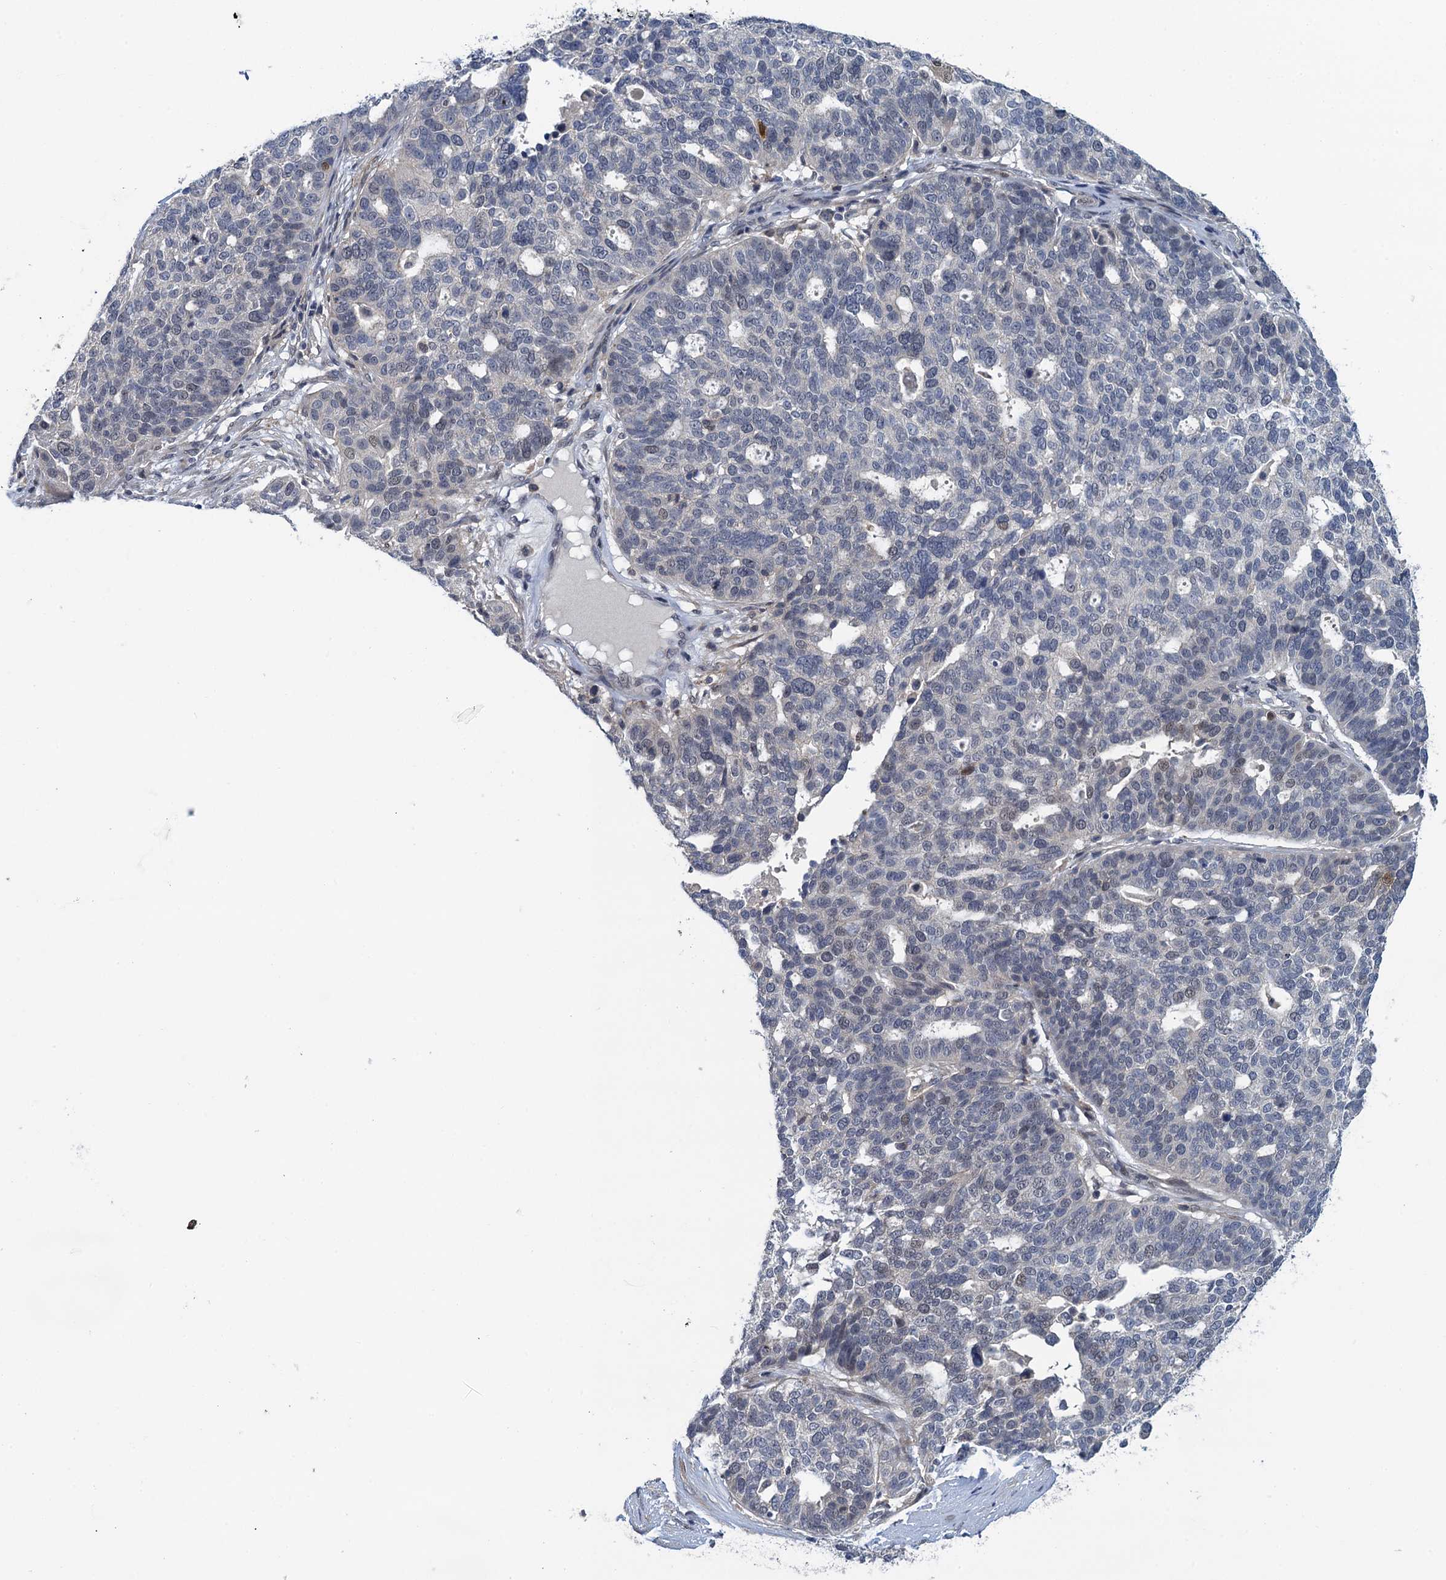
{"staining": {"intensity": "negative", "quantity": "none", "location": "none"}, "tissue": "ovarian cancer", "cell_type": "Tumor cells", "image_type": "cancer", "snomed": [{"axis": "morphology", "description": "Cystadenocarcinoma, serous, NOS"}, {"axis": "topography", "description": "Ovary"}], "caption": "This image is of ovarian cancer stained with immunohistochemistry (IHC) to label a protein in brown with the nuclei are counter-stained blue. There is no expression in tumor cells.", "gene": "MRFAP1", "patient": {"sex": "female", "age": 59}}